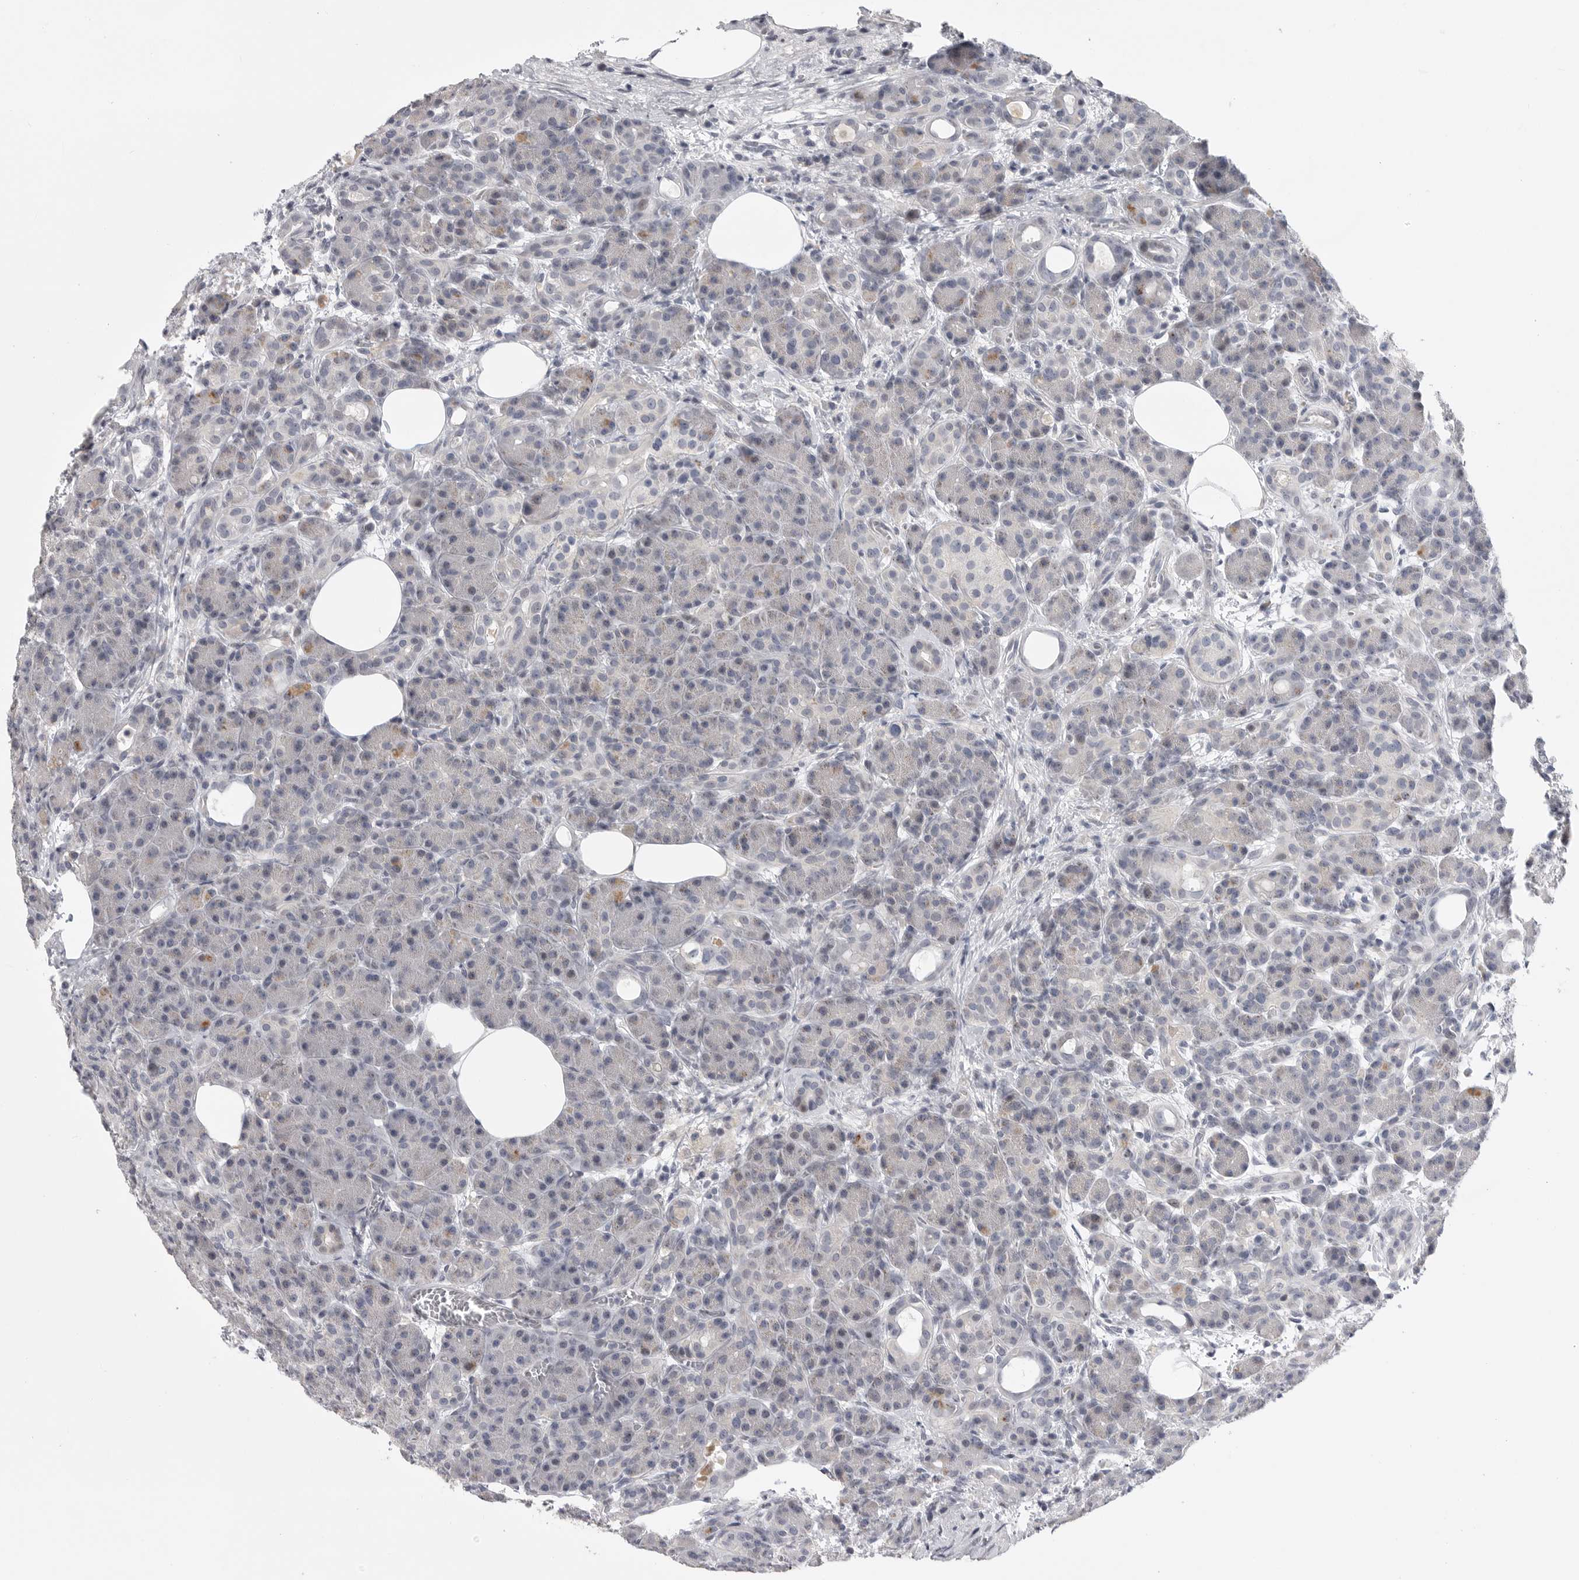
{"staining": {"intensity": "negative", "quantity": "none", "location": "none"}, "tissue": "pancreas", "cell_type": "Exocrine glandular cells", "image_type": "normal", "snomed": [{"axis": "morphology", "description": "Normal tissue, NOS"}, {"axis": "topography", "description": "Pancreas"}], "caption": "There is no significant expression in exocrine glandular cells of pancreas. (Stains: DAB IHC with hematoxylin counter stain, Microscopy: brightfield microscopy at high magnification).", "gene": "FBXO43", "patient": {"sex": "male", "age": 63}}